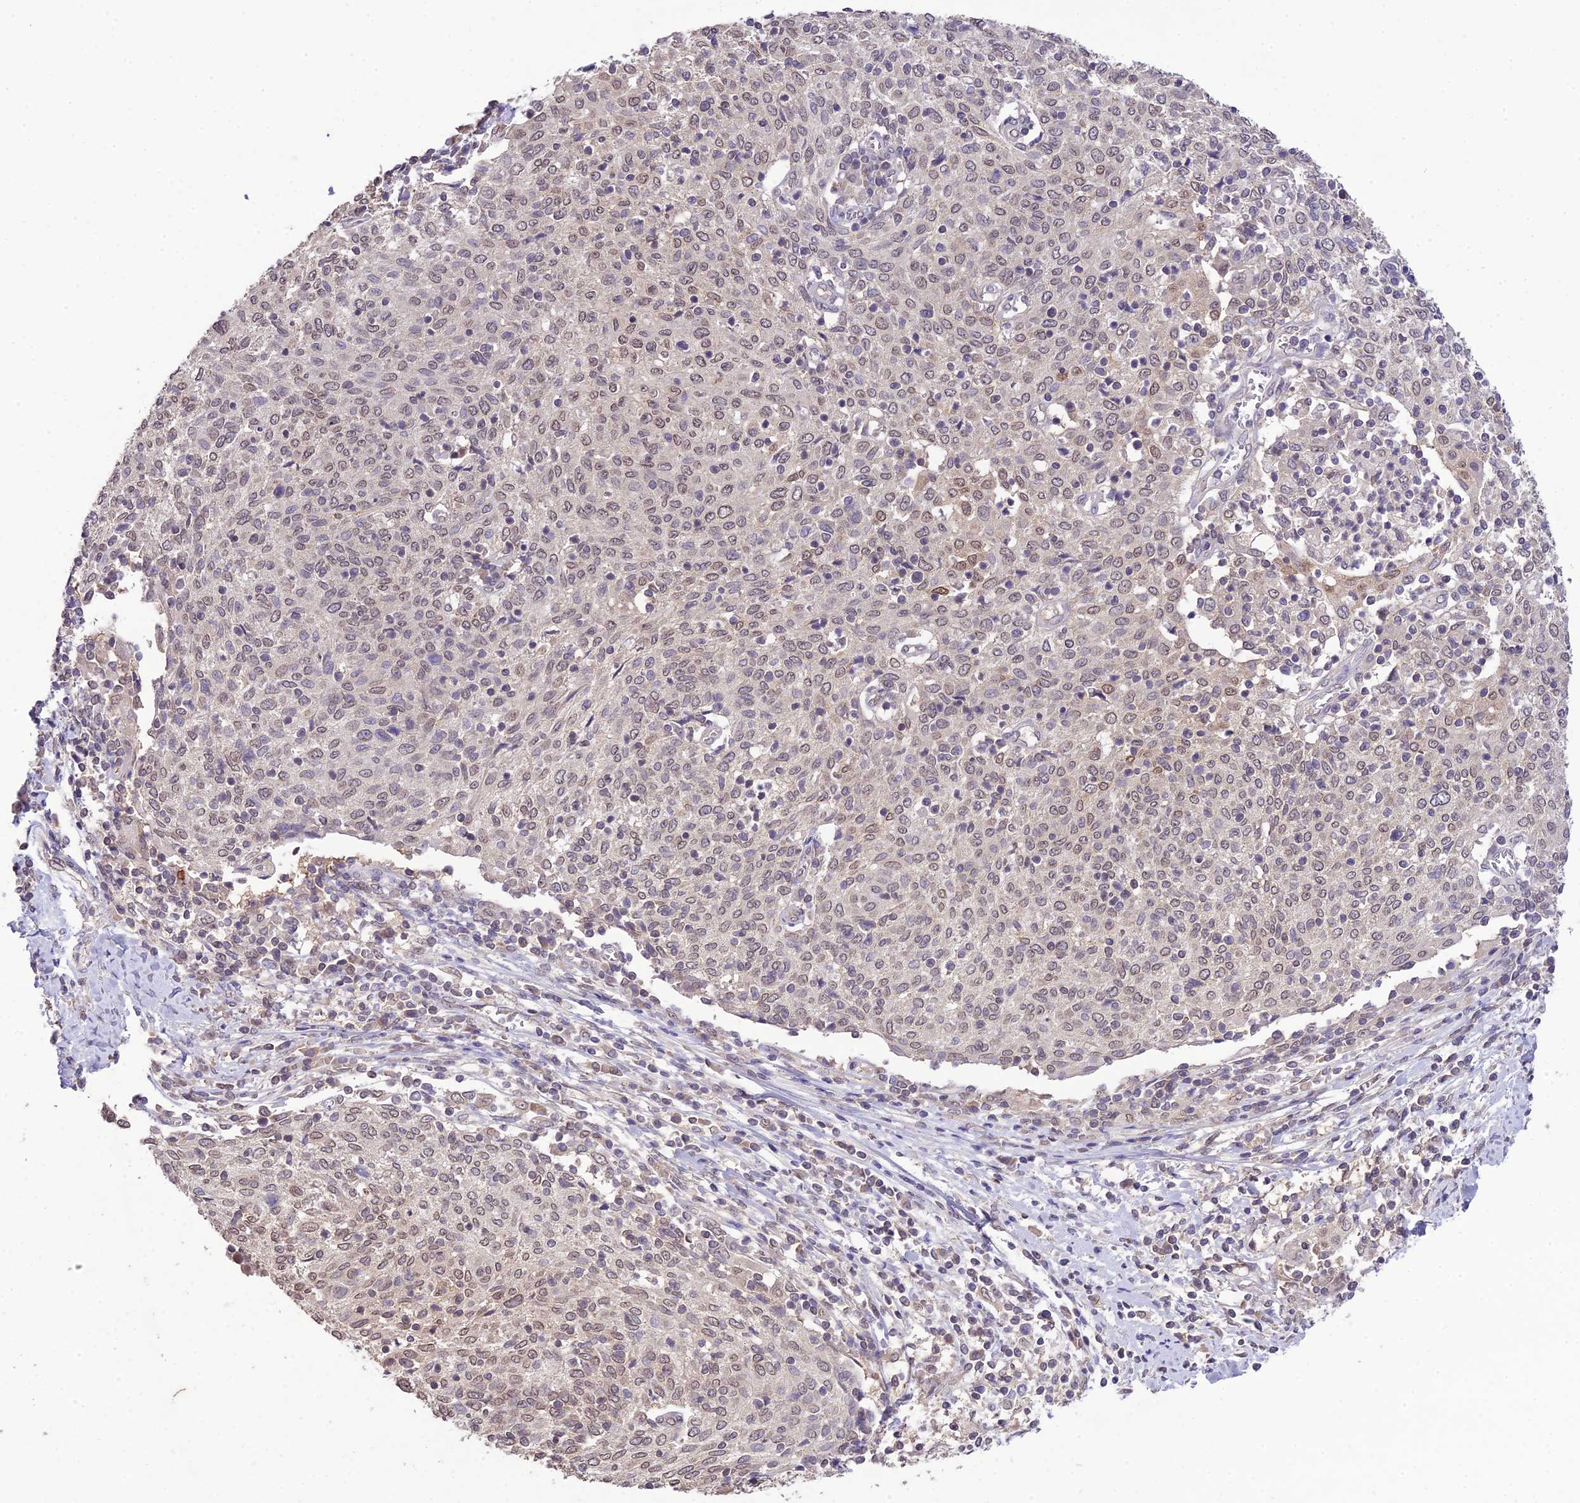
{"staining": {"intensity": "weak", "quantity": "25%-75%", "location": "nuclear"}, "tissue": "cervical cancer", "cell_type": "Tumor cells", "image_type": "cancer", "snomed": [{"axis": "morphology", "description": "Squamous cell carcinoma, NOS"}, {"axis": "topography", "description": "Cervix"}], "caption": "Immunohistochemical staining of human squamous cell carcinoma (cervical) exhibits weak nuclear protein expression in approximately 25%-75% of tumor cells. Using DAB (3,3'-diaminobenzidine) (brown) and hematoxylin (blue) stains, captured at high magnification using brightfield microscopy.", "gene": "PGK1", "patient": {"sex": "female", "age": 52}}